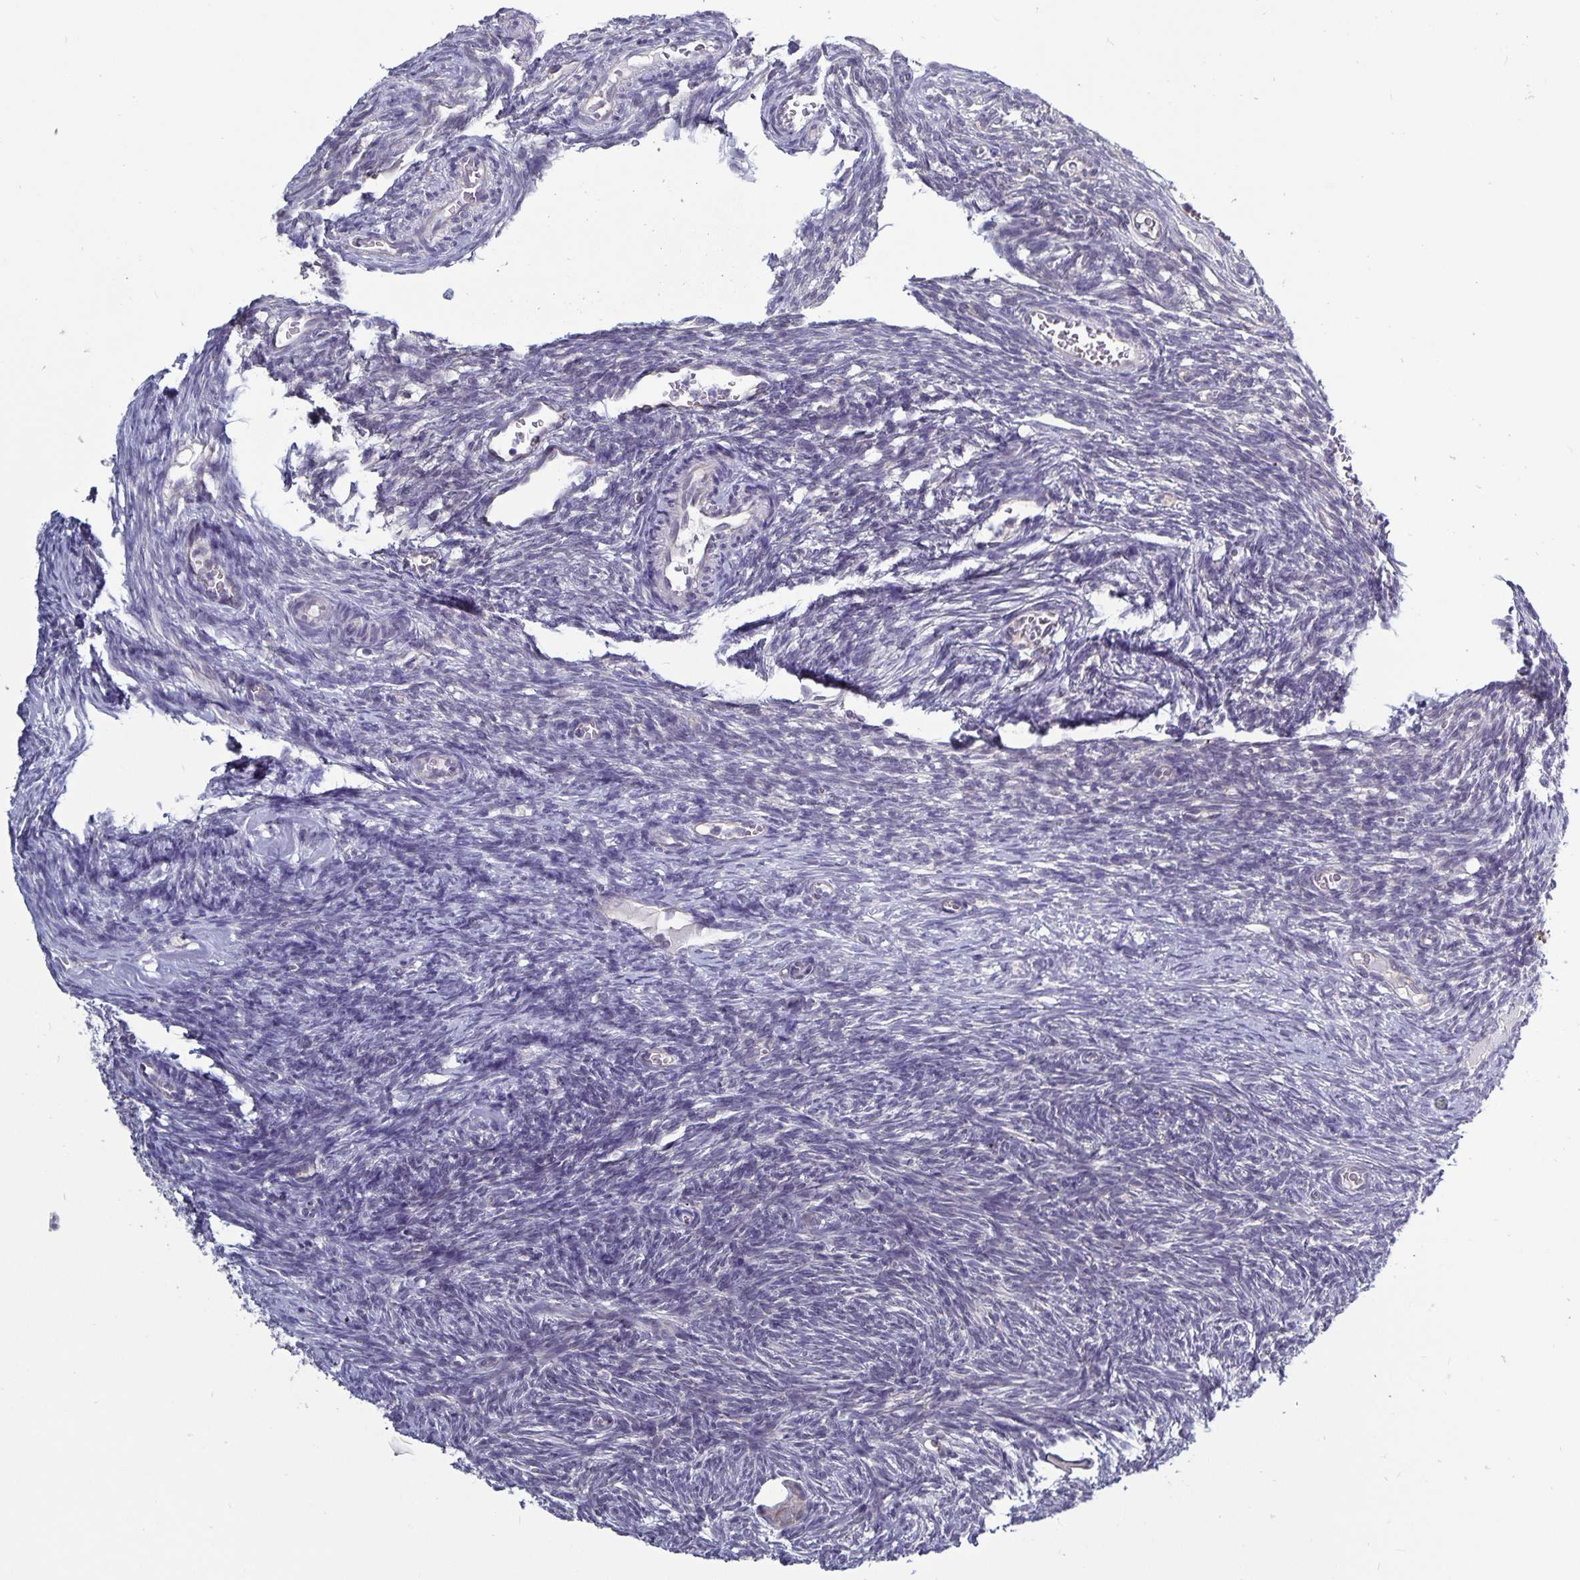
{"staining": {"intensity": "negative", "quantity": "none", "location": "none"}, "tissue": "ovary", "cell_type": "Follicle cells", "image_type": "normal", "snomed": [{"axis": "morphology", "description": "Normal tissue, NOS"}, {"axis": "topography", "description": "Ovary"}], "caption": "The image exhibits no significant staining in follicle cells of ovary.", "gene": "PLCB3", "patient": {"sex": "female", "age": 34}}